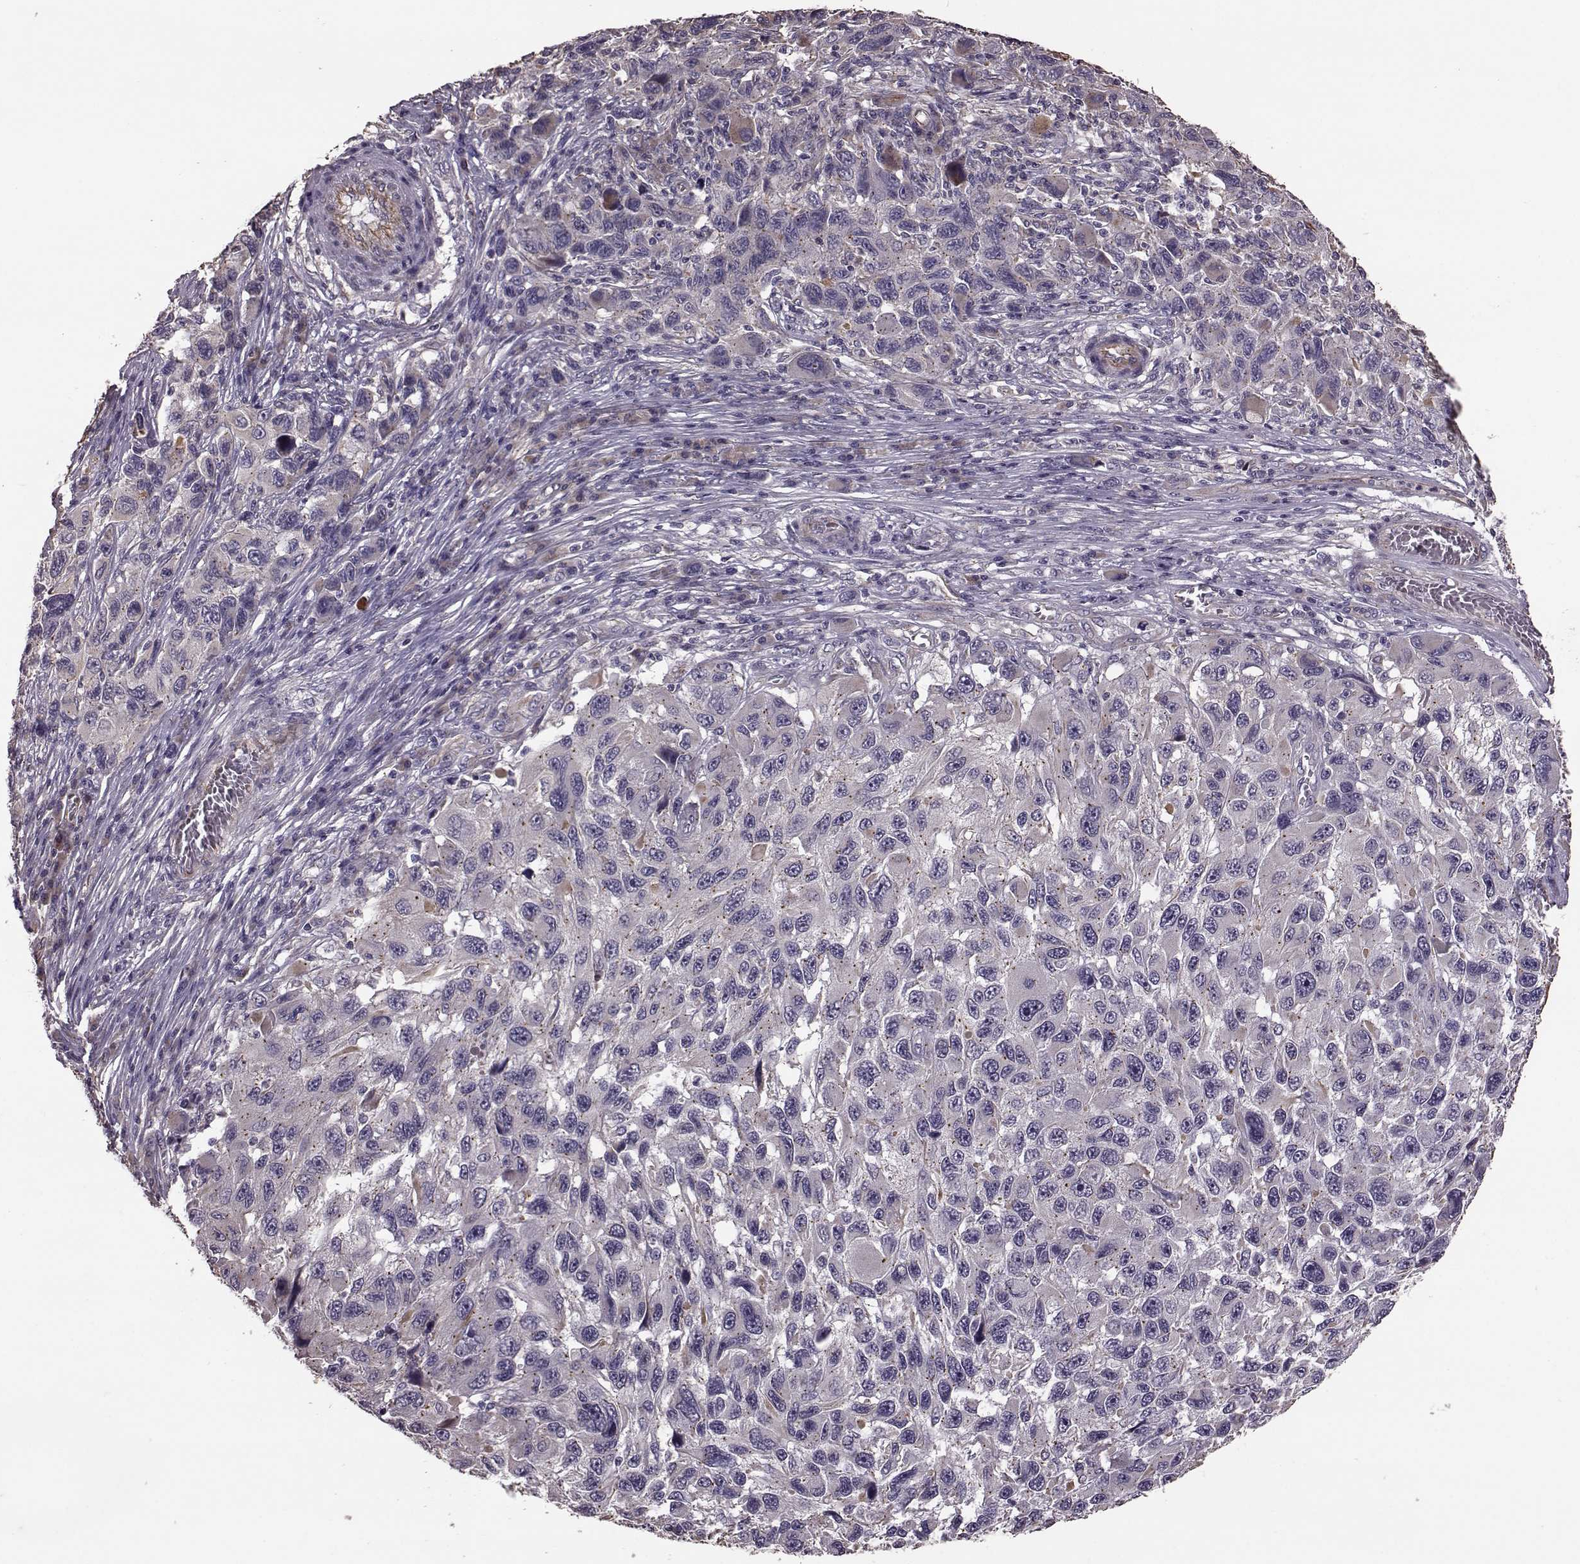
{"staining": {"intensity": "weak", "quantity": "<25%", "location": "cytoplasmic/membranous"}, "tissue": "melanoma", "cell_type": "Tumor cells", "image_type": "cancer", "snomed": [{"axis": "morphology", "description": "Malignant melanoma, NOS"}, {"axis": "topography", "description": "Skin"}], "caption": "Tumor cells show no significant protein positivity in melanoma. (Brightfield microscopy of DAB immunohistochemistry (IHC) at high magnification).", "gene": "NTF3", "patient": {"sex": "male", "age": 53}}